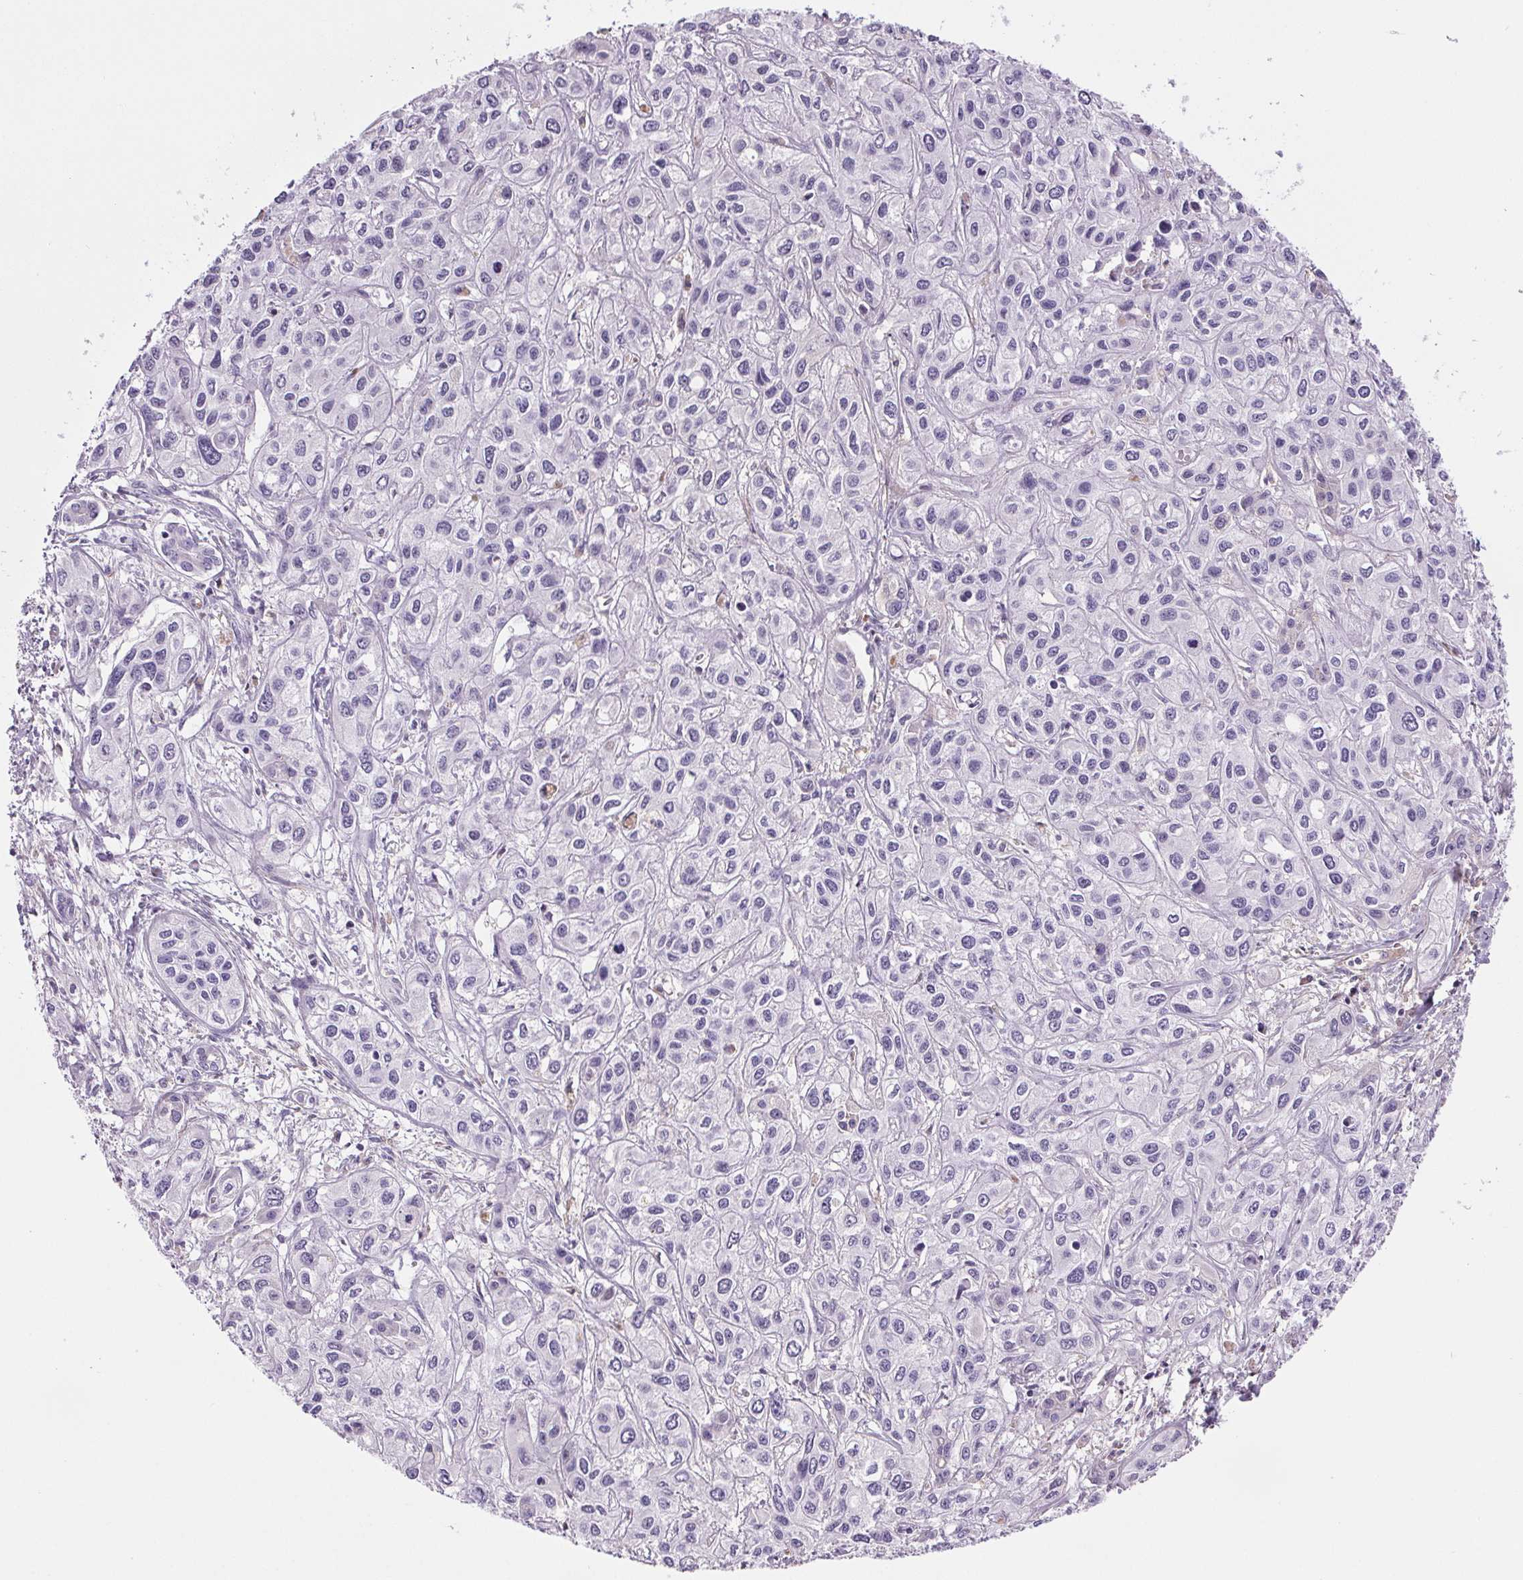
{"staining": {"intensity": "negative", "quantity": "none", "location": "none"}, "tissue": "liver cancer", "cell_type": "Tumor cells", "image_type": "cancer", "snomed": [{"axis": "morphology", "description": "Cholangiocarcinoma"}, {"axis": "topography", "description": "Liver"}], "caption": "Immunohistochemical staining of liver cancer reveals no significant expression in tumor cells.", "gene": "CD5L", "patient": {"sex": "female", "age": 66}}